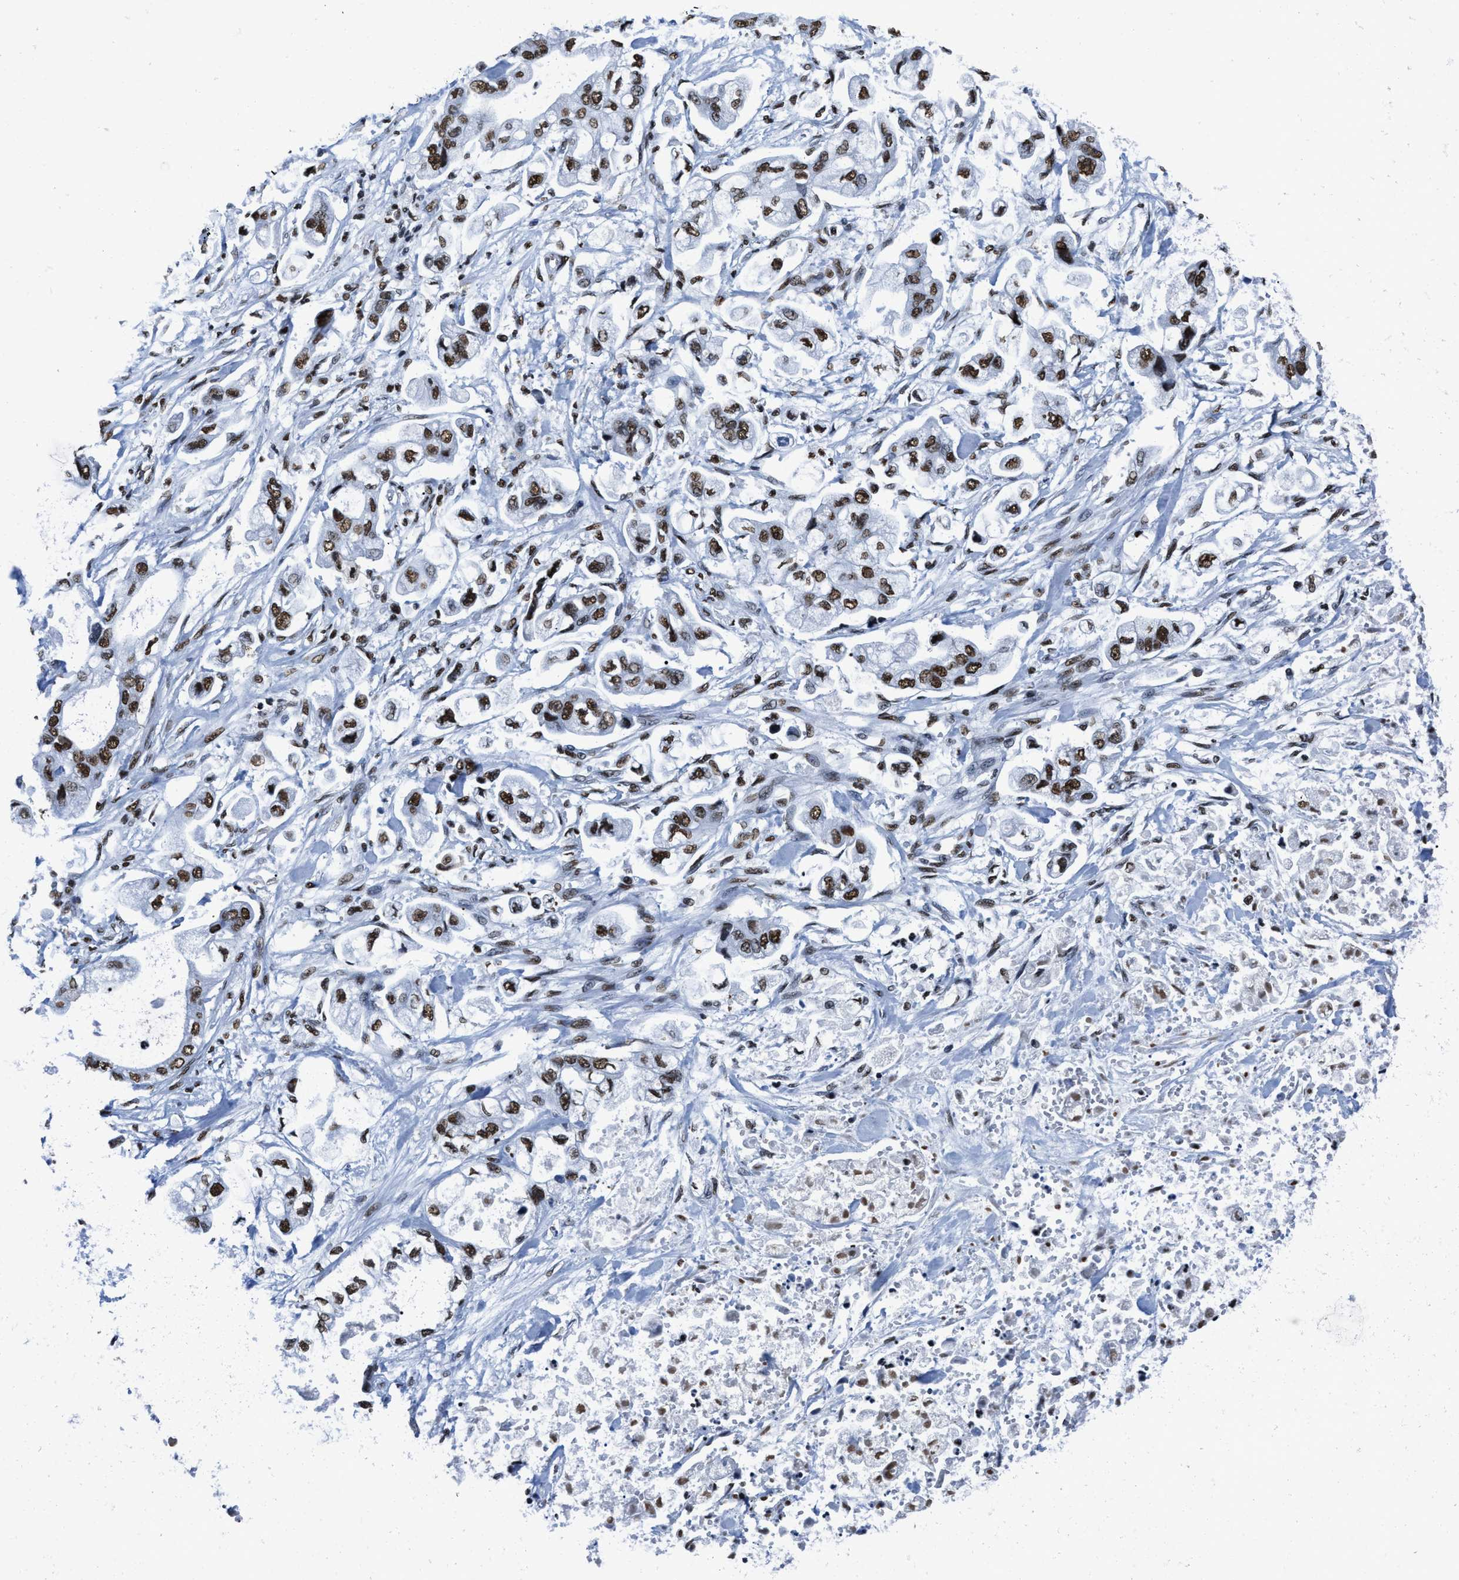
{"staining": {"intensity": "moderate", "quantity": ">75%", "location": "nuclear"}, "tissue": "stomach cancer", "cell_type": "Tumor cells", "image_type": "cancer", "snomed": [{"axis": "morphology", "description": "Normal tissue, NOS"}, {"axis": "morphology", "description": "Adenocarcinoma, NOS"}, {"axis": "topography", "description": "Stomach"}], "caption": "About >75% of tumor cells in adenocarcinoma (stomach) display moderate nuclear protein staining as visualized by brown immunohistochemical staining.", "gene": "SMARCC2", "patient": {"sex": "male", "age": 62}}